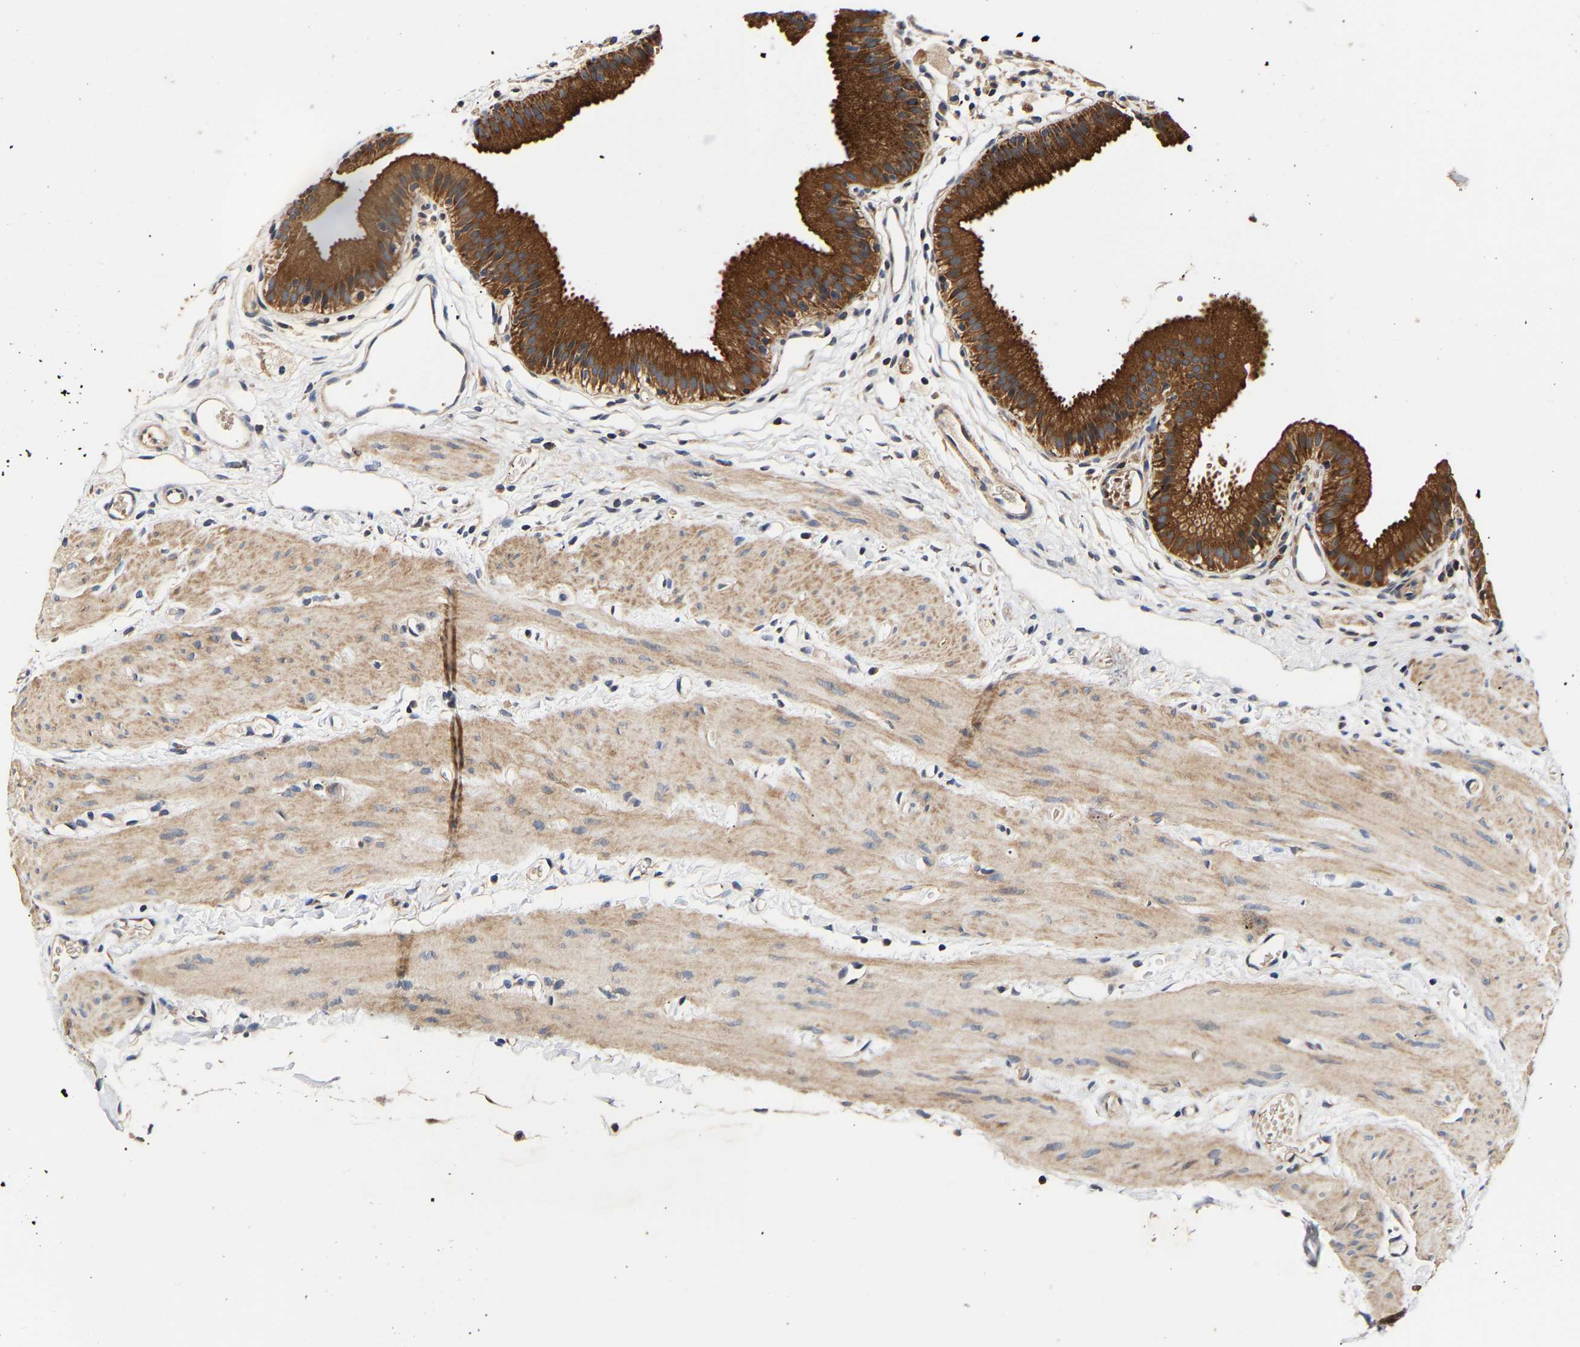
{"staining": {"intensity": "strong", "quantity": ">75%", "location": "cytoplasmic/membranous"}, "tissue": "gallbladder", "cell_type": "Glandular cells", "image_type": "normal", "snomed": [{"axis": "morphology", "description": "Normal tissue, NOS"}, {"axis": "topography", "description": "Gallbladder"}], "caption": "Glandular cells demonstrate high levels of strong cytoplasmic/membranous expression in about >75% of cells in benign human gallbladder.", "gene": "LRBA", "patient": {"sex": "female", "age": 26}}